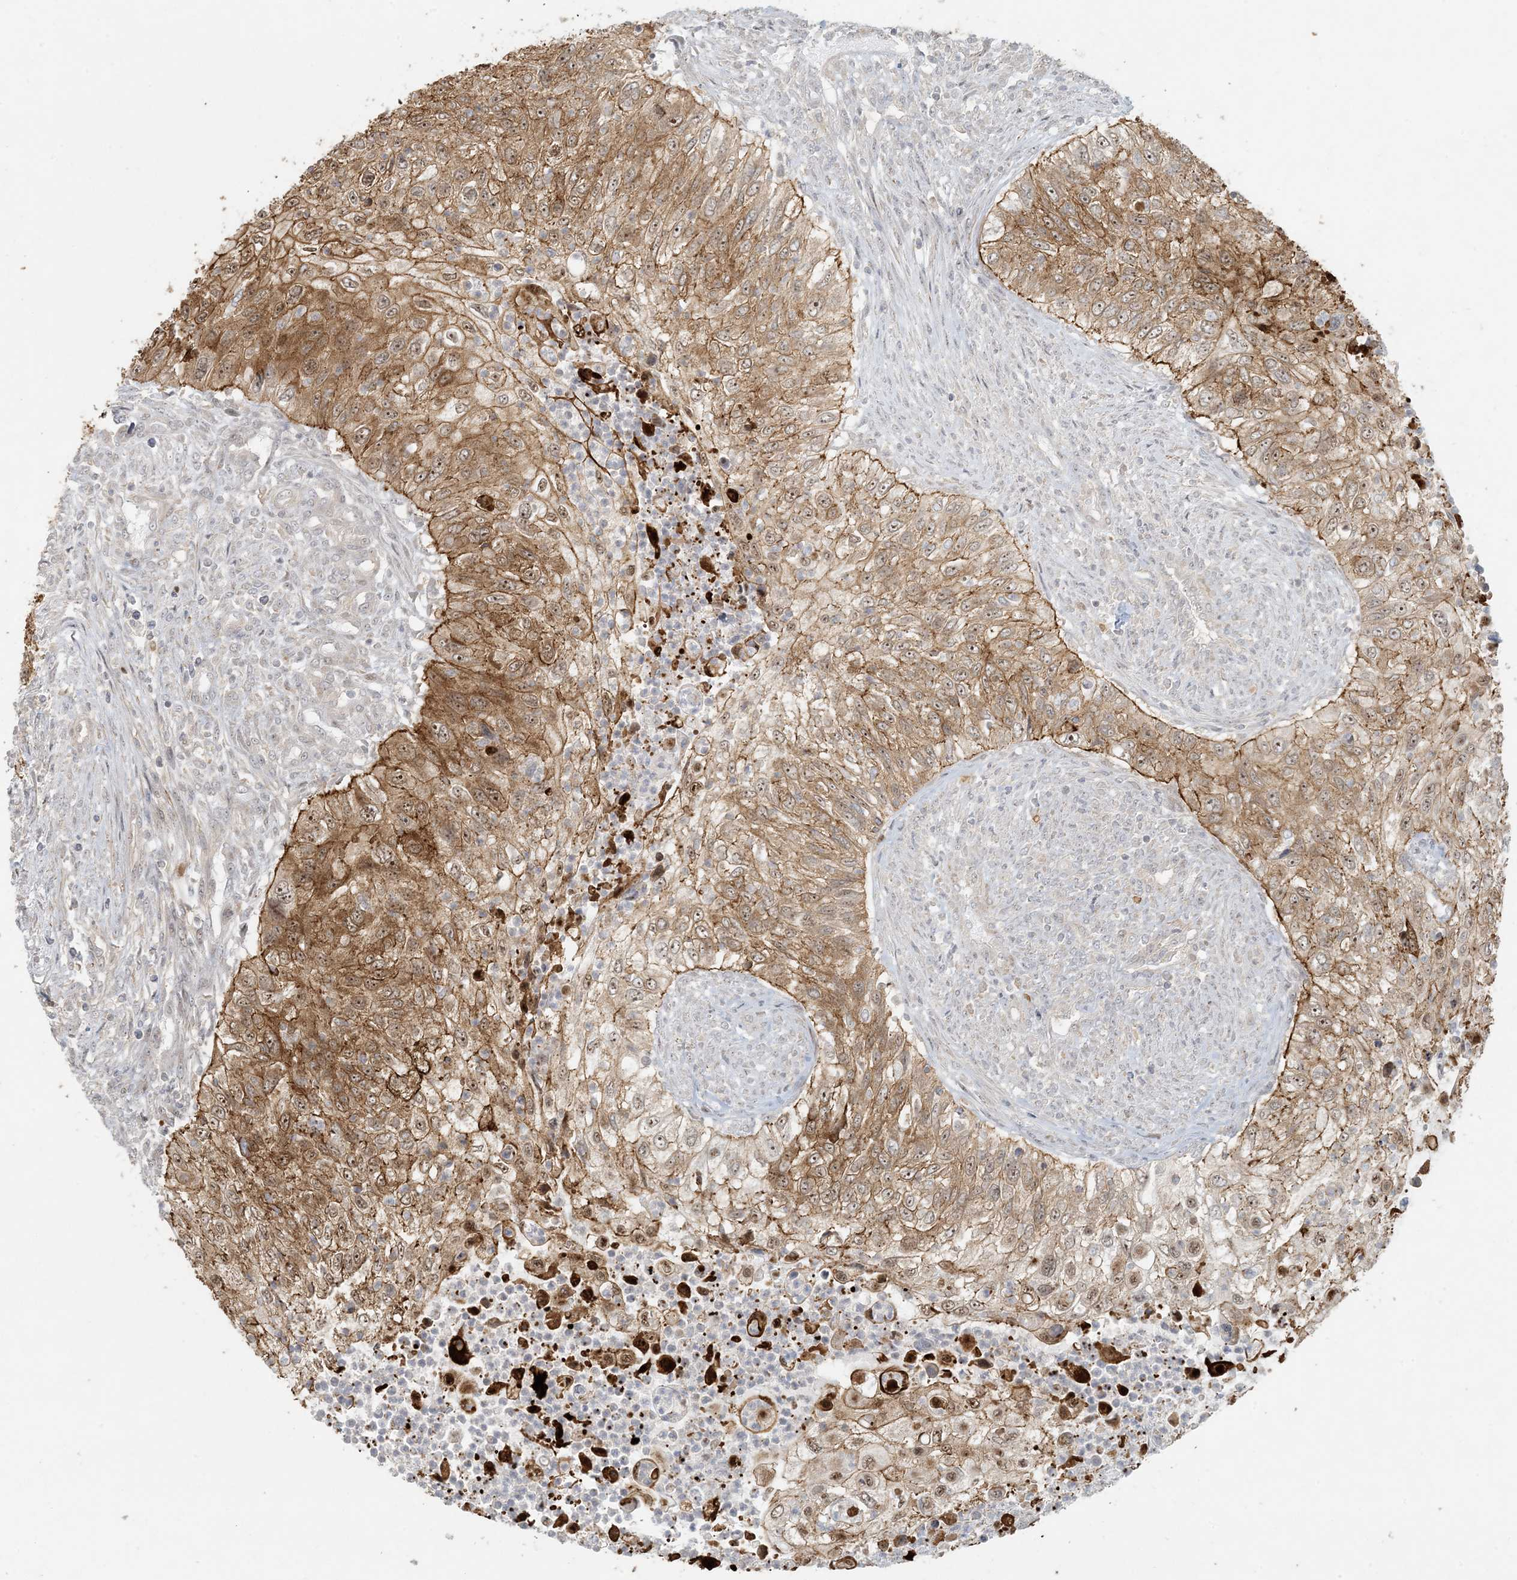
{"staining": {"intensity": "moderate", "quantity": ">75%", "location": "cytoplasmic/membranous"}, "tissue": "urothelial cancer", "cell_type": "Tumor cells", "image_type": "cancer", "snomed": [{"axis": "morphology", "description": "Urothelial carcinoma, High grade"}, {"axis": "topography", "description": "Urinary bladder"}], "caption": "The immunohistochemical stain highlights moderate cytoplasmic/membranous staining in tumor cells of urothelial carcinoma (high-grade) tissue.", "gene": "BCORL1", "patient": {"sex": "female", "age": 60}}